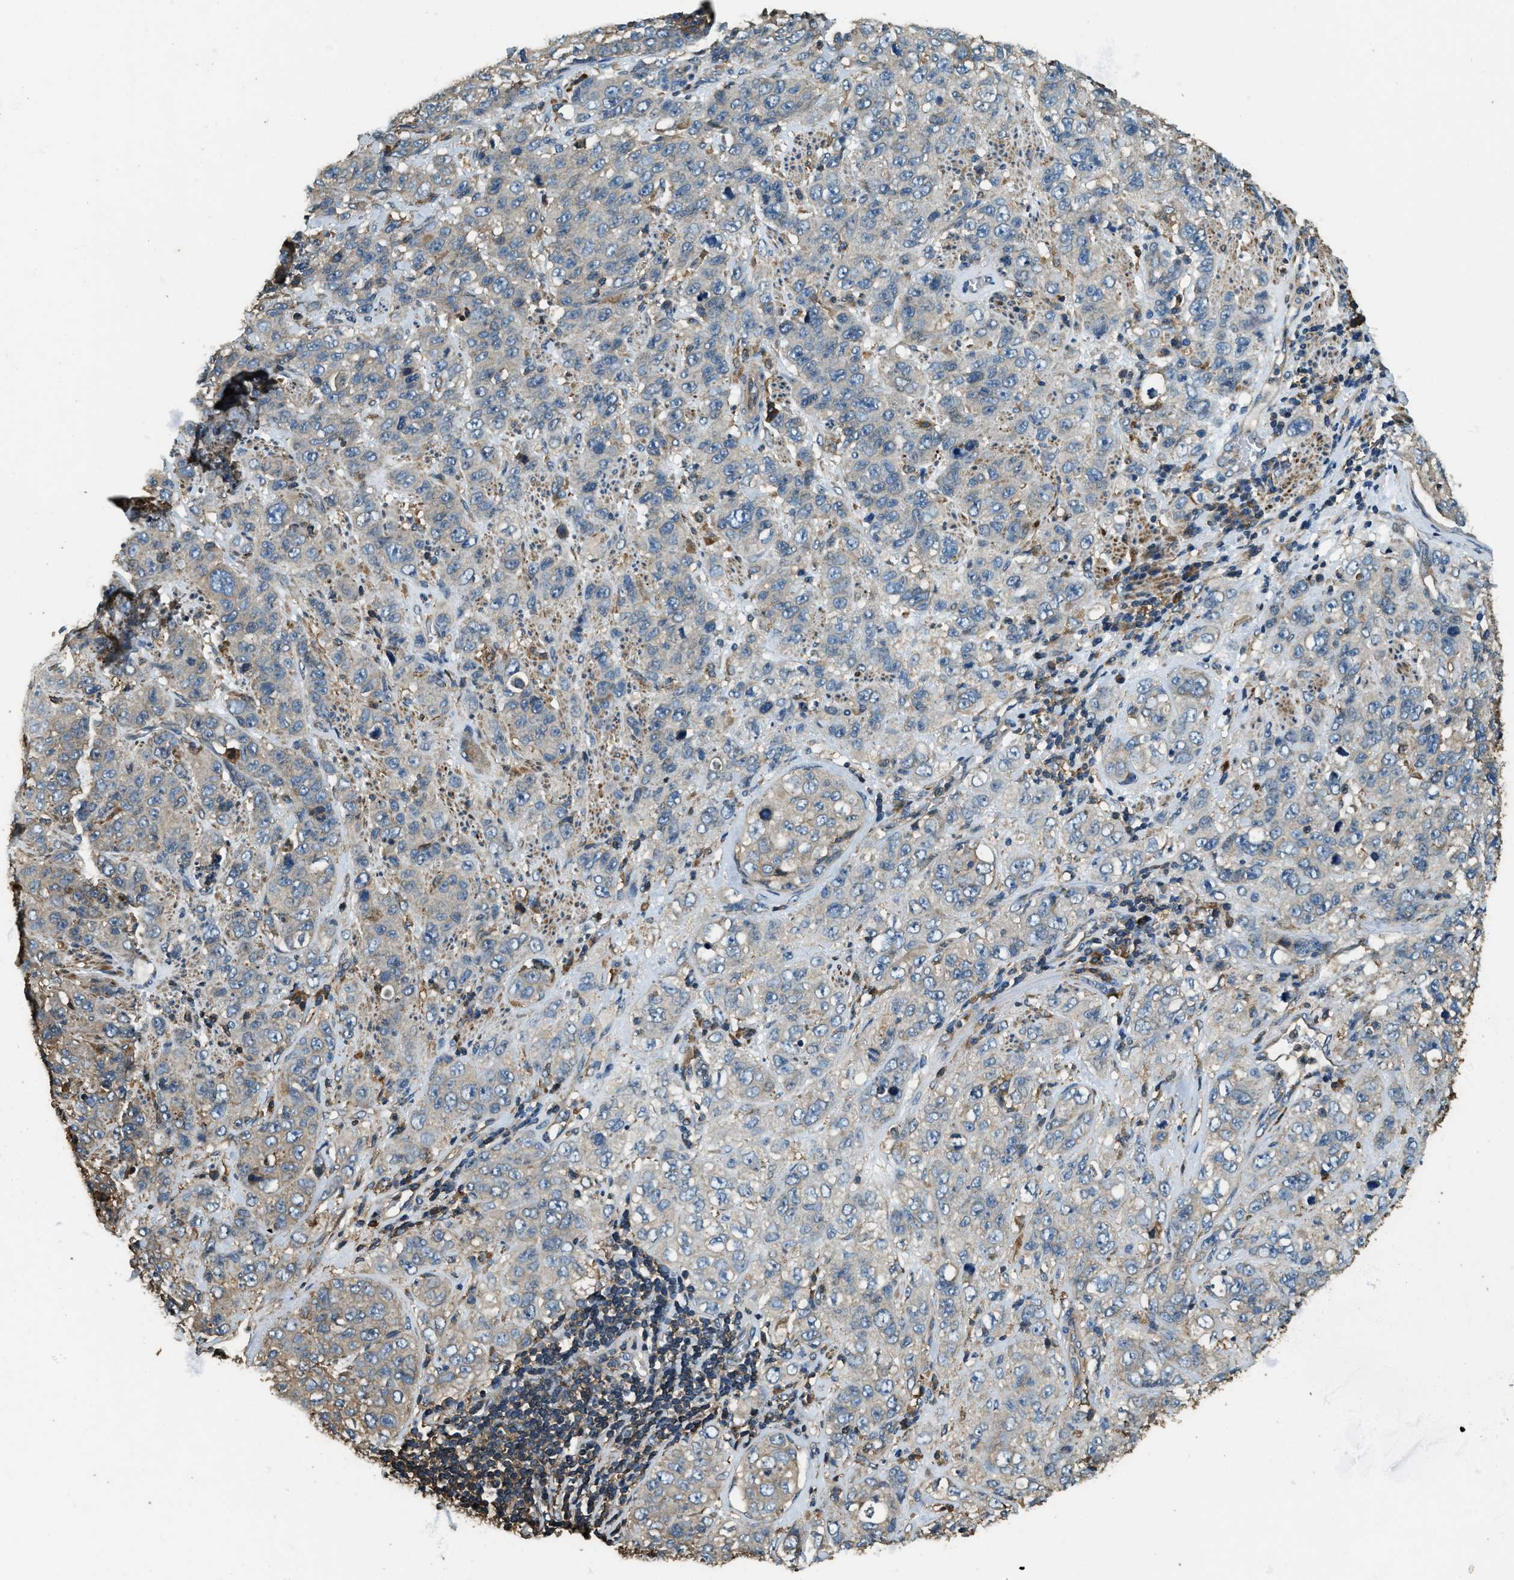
{"staining": {"intensity": "negative", "quantity": "none", "location": "none"}, "tissue": "stomach cancer", "cell_type": "Tumor cells", "image_type": "cancer", "snomed": [{"axis": "morphology", "description": "Adenocarcinoma, NOS"}, {"axis": "topography", "description": "Stomach"}], "caption": "A photomicrograph of stomach cancer stained for a protein shows no brown staining in tumor cells.", "gene": "ERGIC1", "patient": {"sex": "male", "age": 48}}